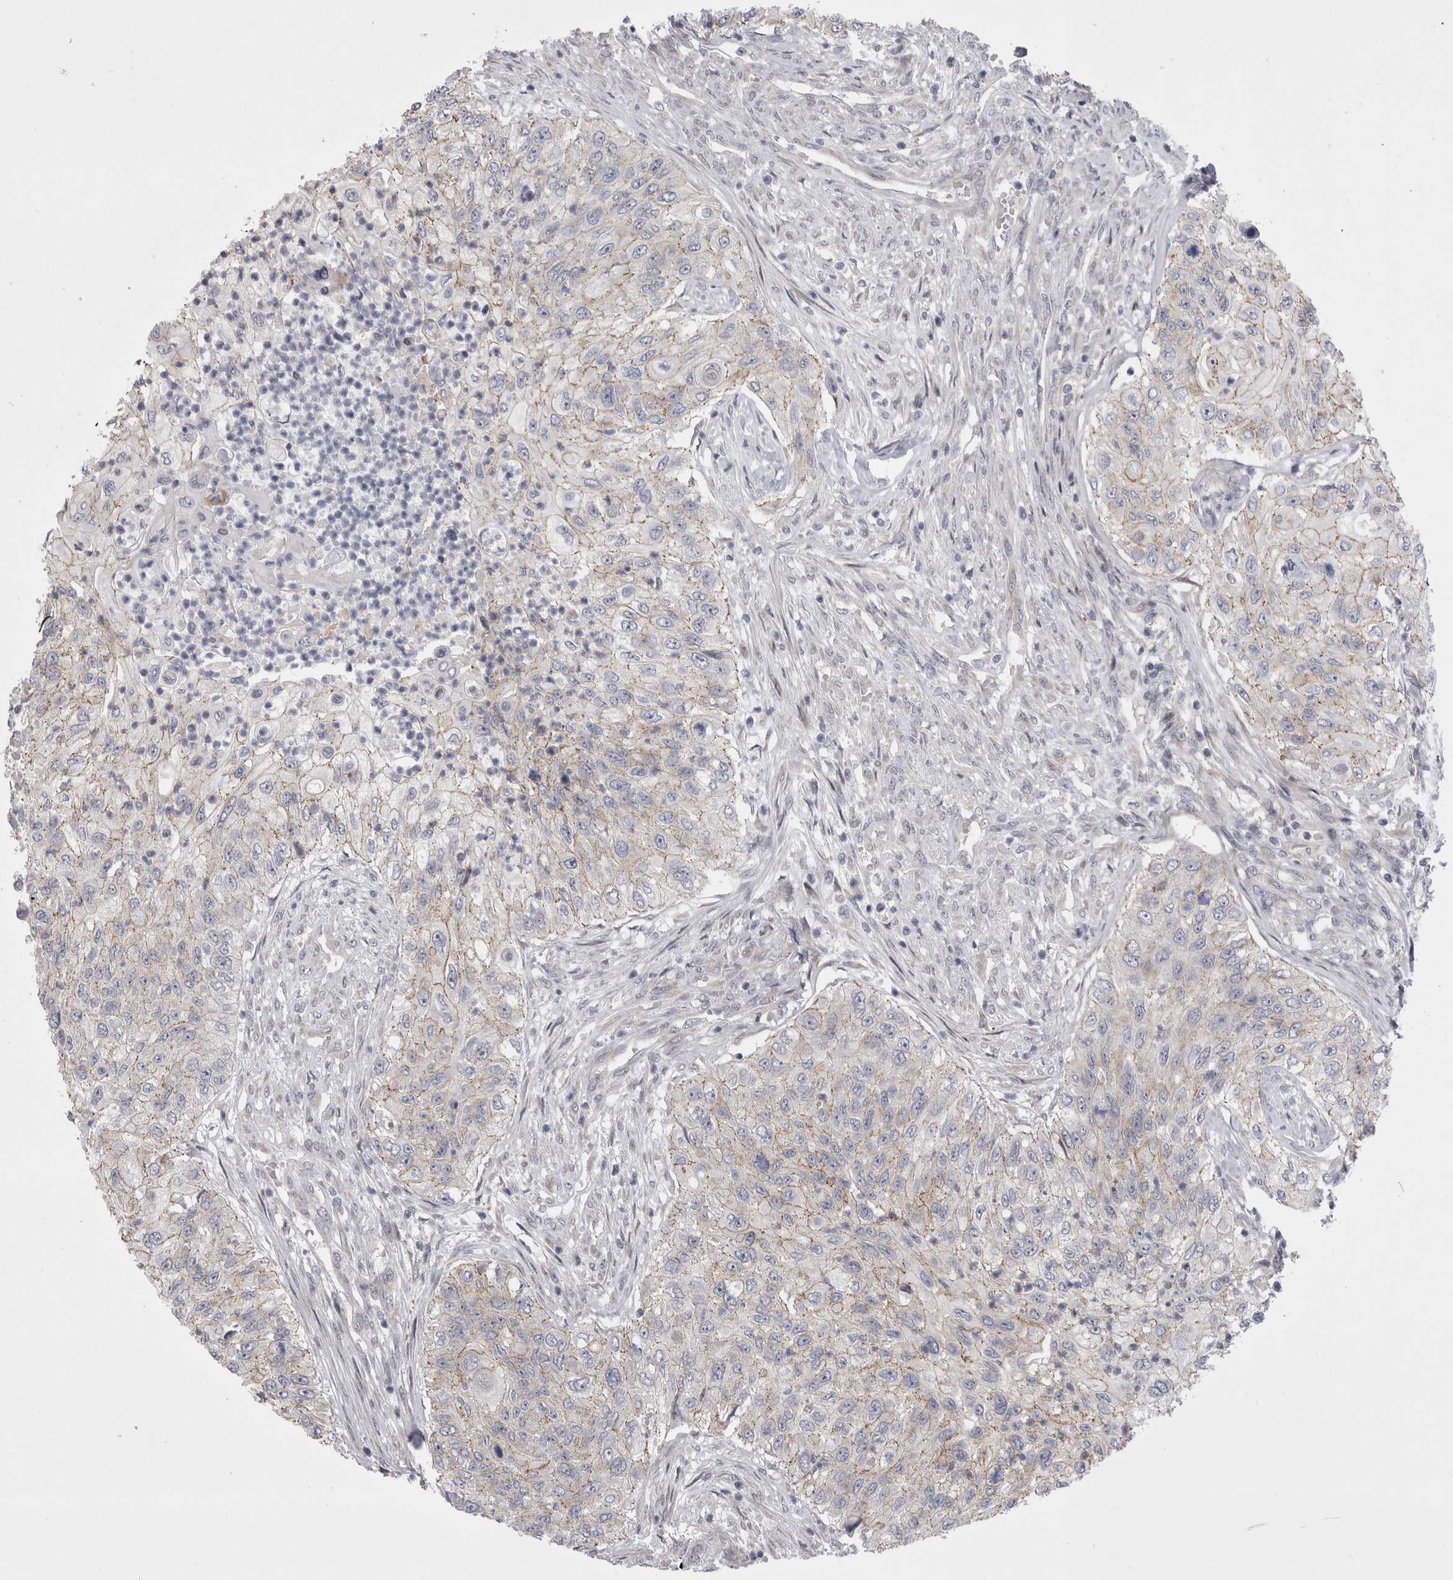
{"staining": {"intensity": "weak", "quantity": "25%-75%", "location": "cytoplasmic/membranous"}, "tissue": "urothelial cancer", "cell_type": "Tumor cells", "image_type": "cancer", "snomed": [{"axis": "morphology", "description": "Urothelial carcinoma, High grade"}, {"axis": "topography", "description": "Urinary bladder"}], "caption": "There is low levels of weak cytoplasmic/membranous staining in tumor cells of urothelial cancer, as demonstrated by immunohistochemical staining (brown color).", "gene": "NENF", "patient": {"sex": "female", "age": 60}}